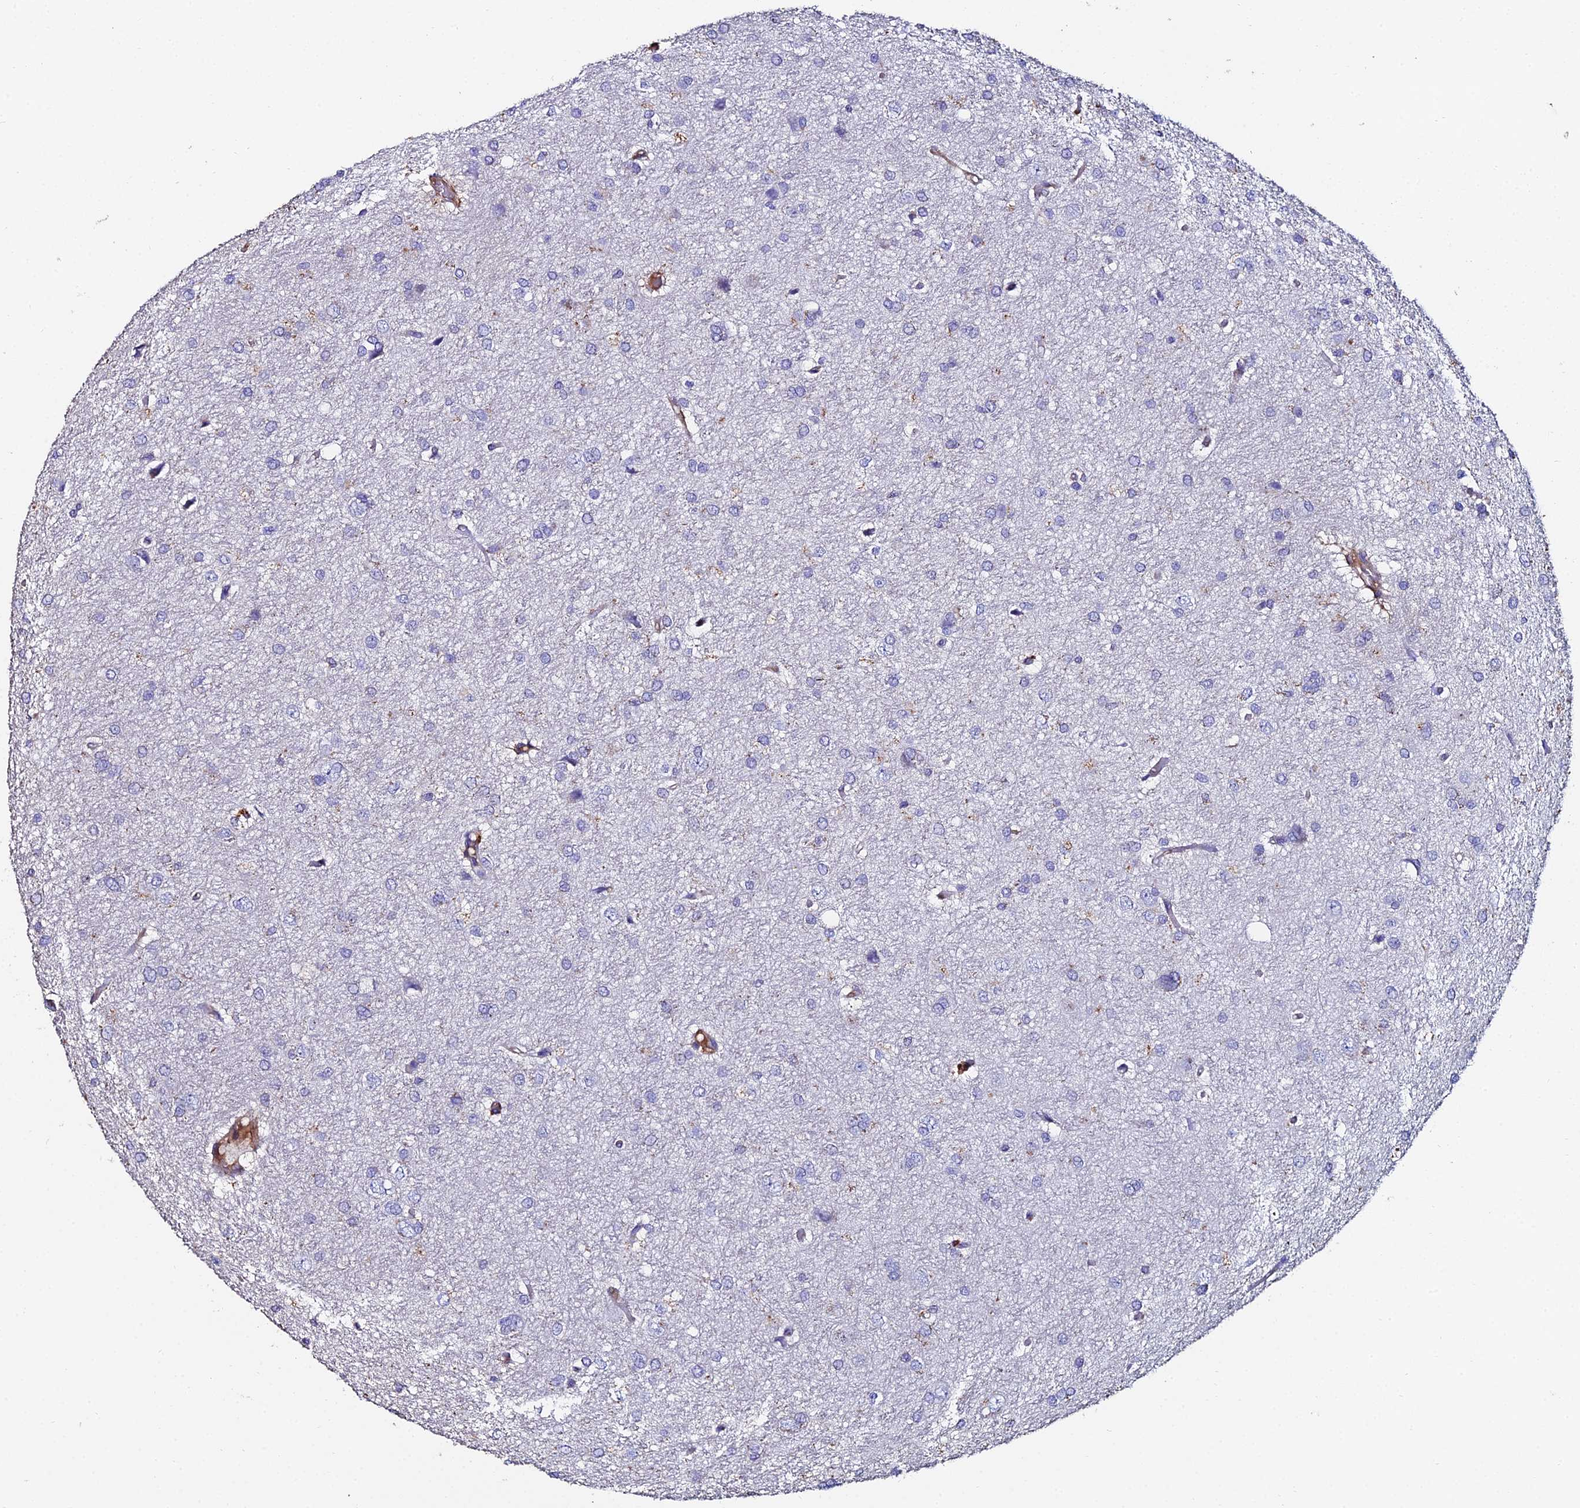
{"staining": {"intensity": "negative", "quantity": "none", "location": "none"}, "tissue": "glioma", "cell_type": "Tumor cells", "image_type": "cancer", "snomed": [{"axis": "morphology", "description": "Glioma, malignant, High grade"}, {"axis": "topography", "description": "Brain"}], "caption": "Immunohistochemistry (IHC) of high-grade glioma (malignant) demonstrates no expression in tumor cells. (DAB (3,3'-diaminobenzidine) IHC with hematoxylin counter stain).", "gene": "C6", "patient": {"sex": "female", "age": 50}}